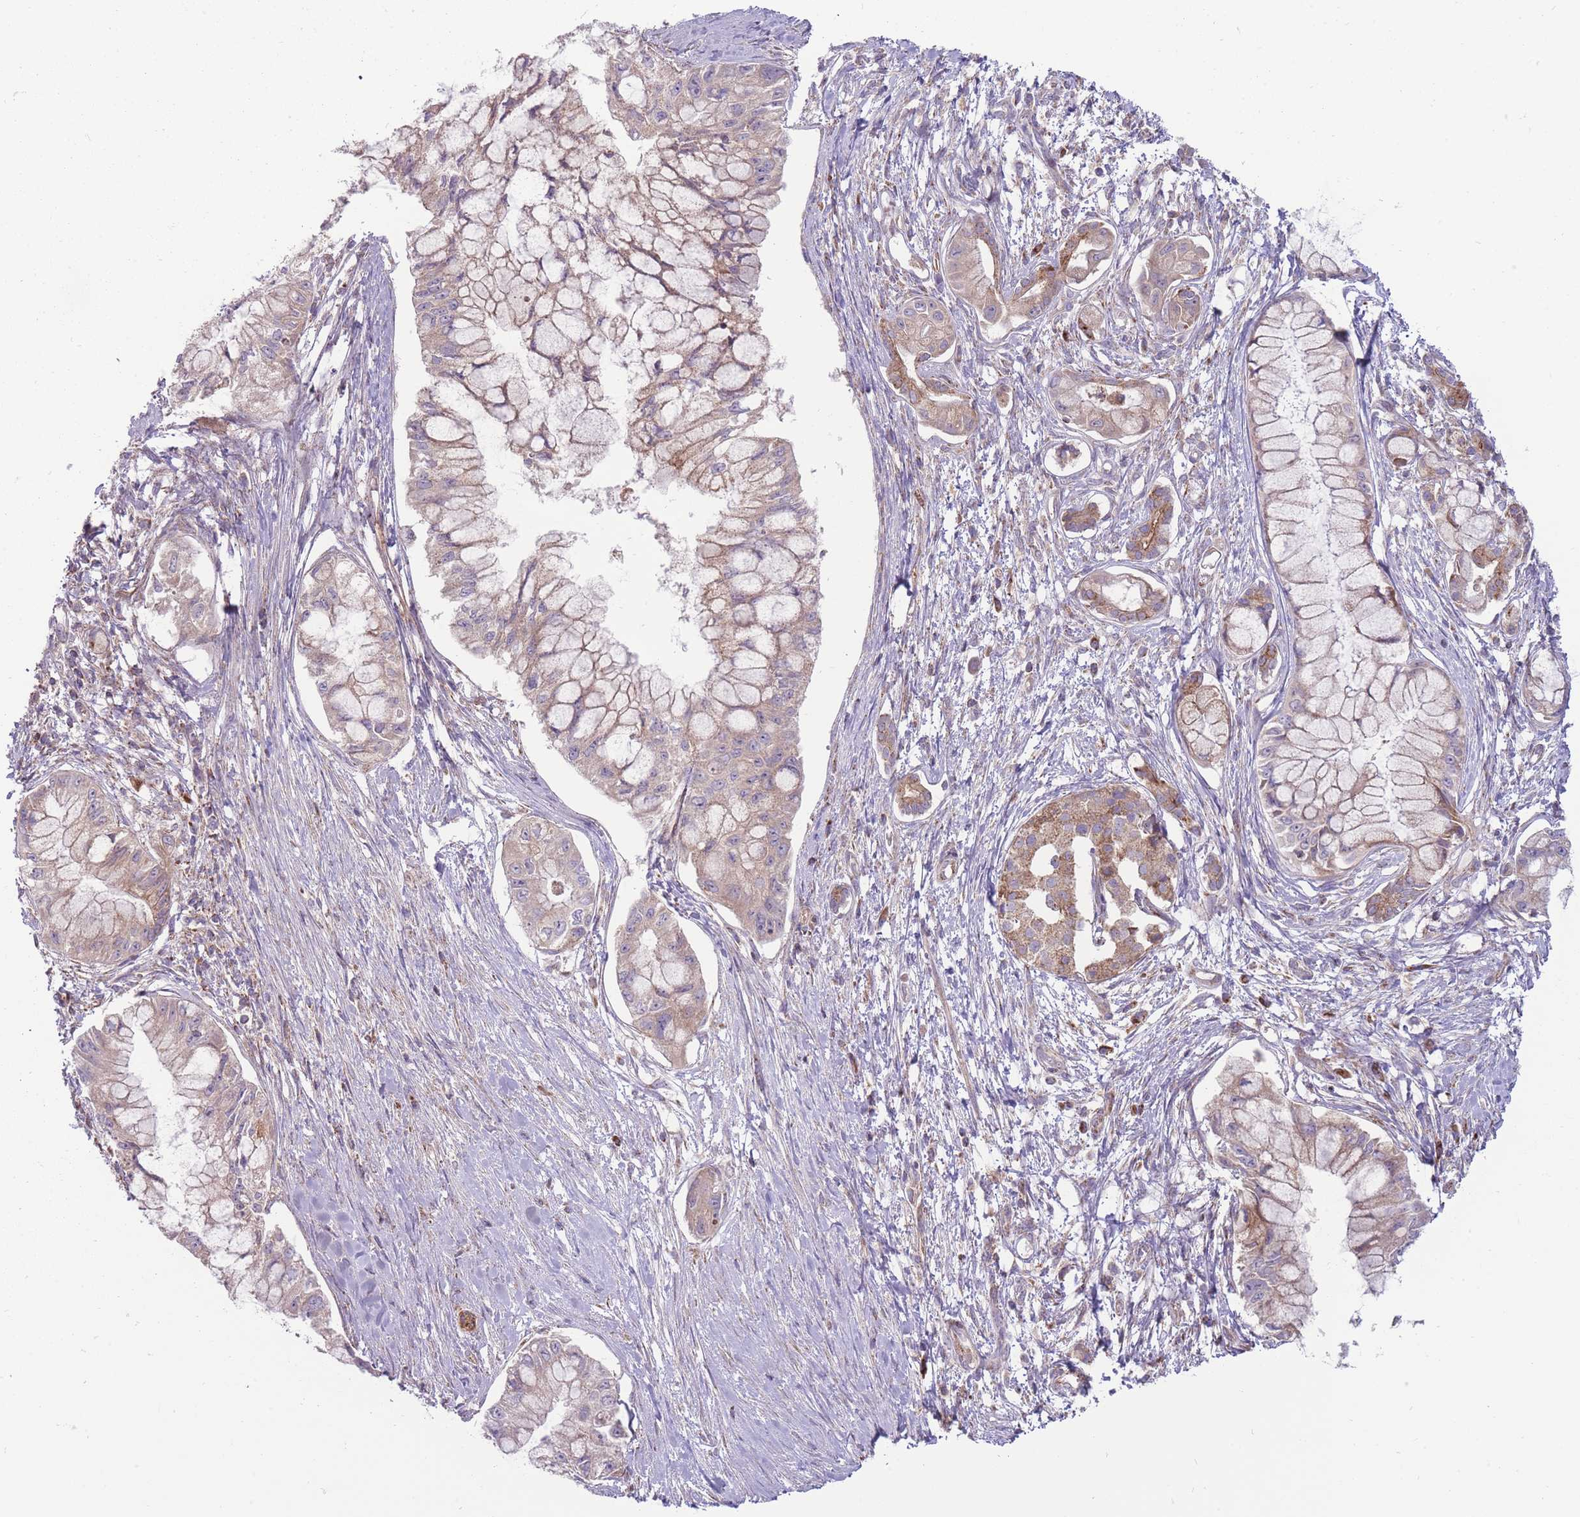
{"staining": {"intensity": "moderate", "quantity": "<25%", "location": "cytoplasmic/membranous"}, "tissue": "pancreatic cancer", "cell_type": "Tumor cells", "image_type": "cancer", "snomed": [{"axis": "morphology", "description": "Adenocarcinoma, NOS"}, {"axis": "topography", "description": "Pancreas"}], "caption": "The photomicrograph shows staining of pancreatic cancer (adenocarcinoma), revealing moderate cytoplasmic/membranous protein expression (brown color) within tumor cells.", "gene": "ANKRD10", "patient": {"sex": "male", "age": 48}}